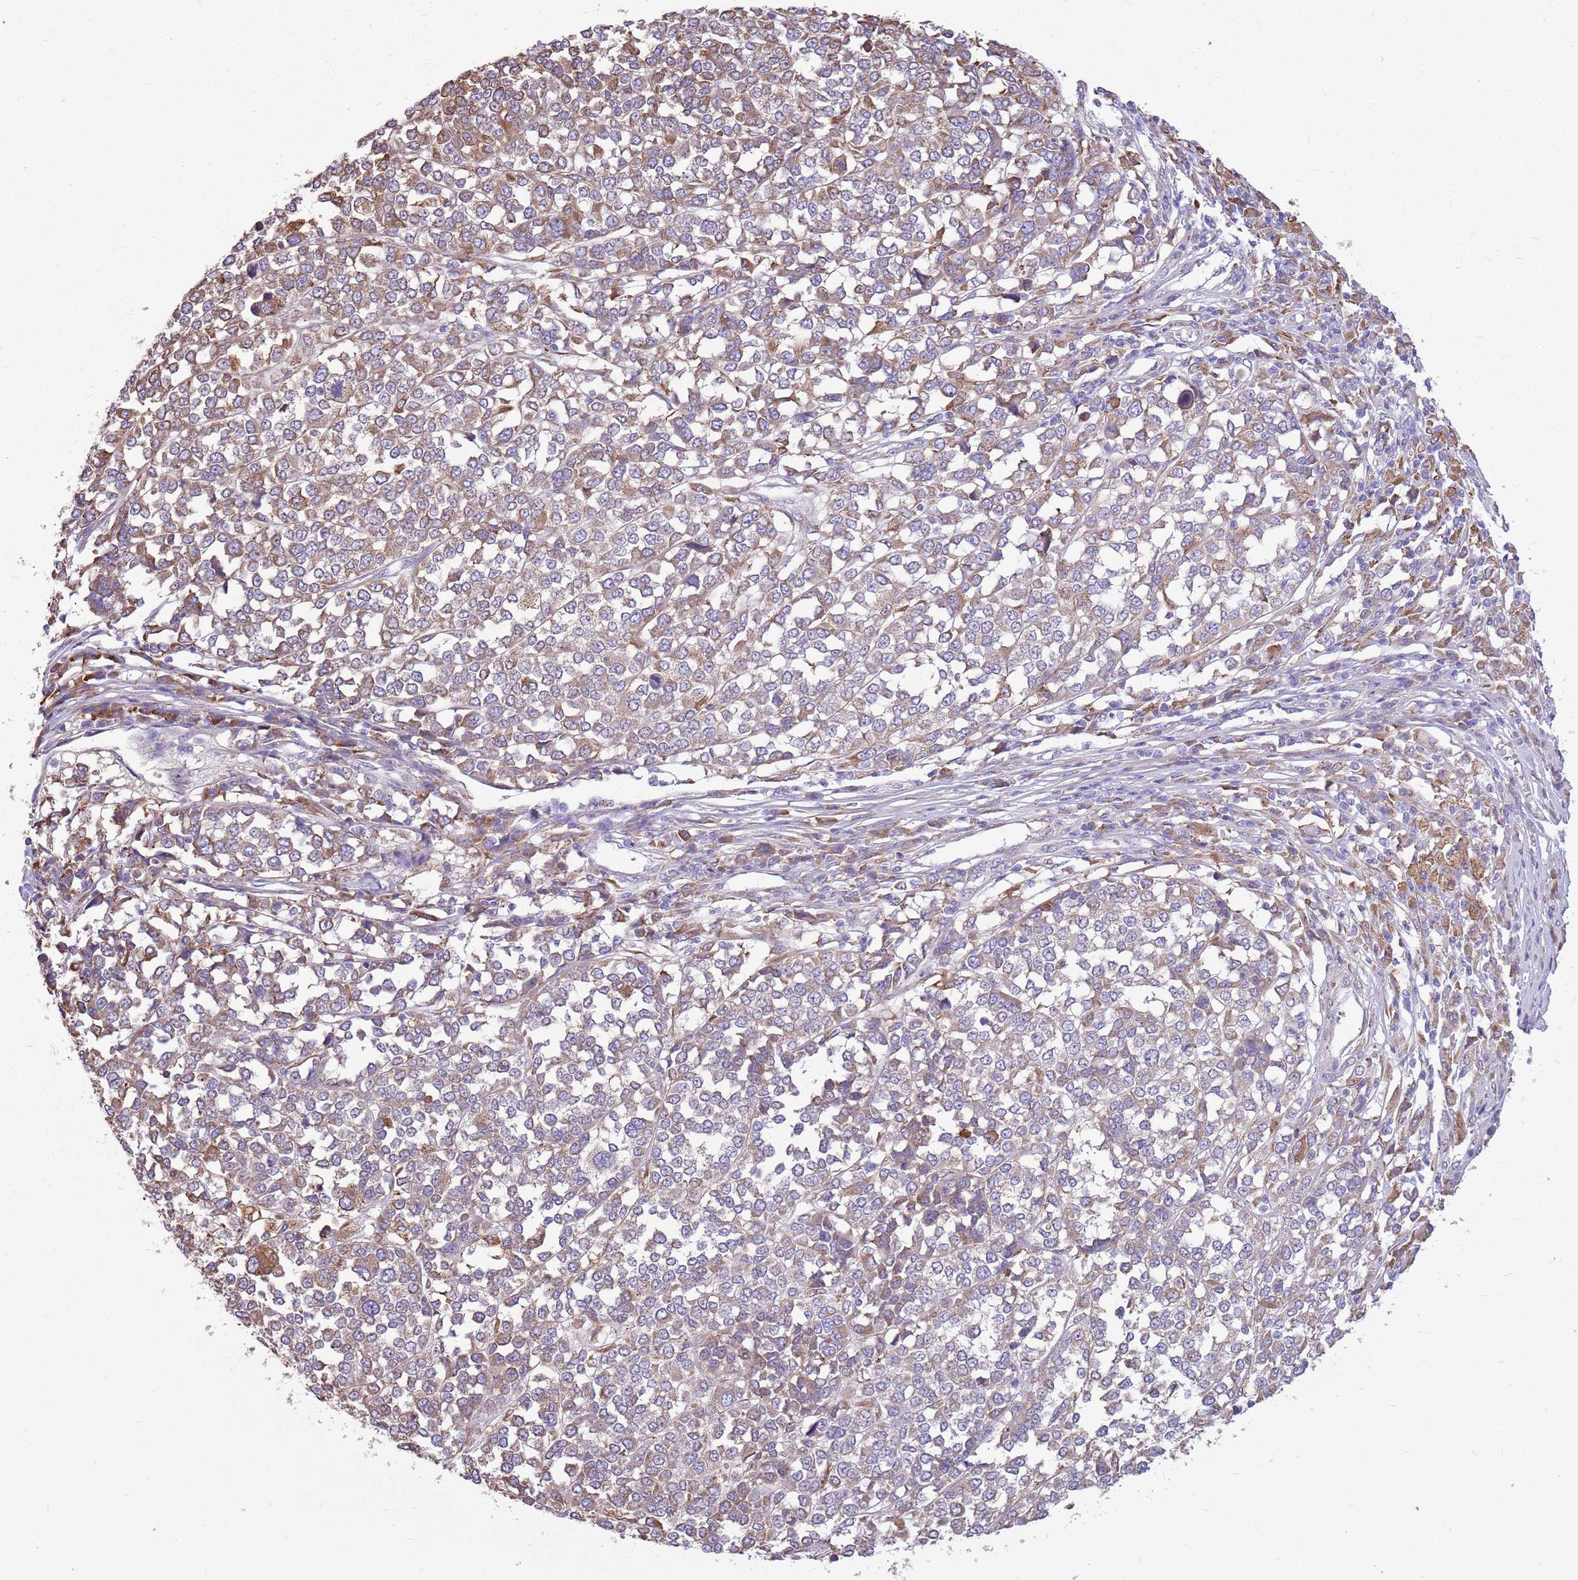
{"staining": {"intensity": "weak", "quantity": "25%-75%", "location": "cytoplasmic/membranous"}, "tissue": "melanoma", "cell_type": "Tumor cells", "image_type": "cancer", "snomed": [{"axis": "morphology", "description": "Malignant melanoma, Metastatic site"}, {"axis": "topography", "description": "Lymph node"}], "caption": "Malignant melanoma (metastatic site) stained with a brown dye displays weak cytoplasmic/membranous positive staining in about 25%-75% of tumor cells.", "gene": "KCTD19", "patient": {"sex": "male", "age": 44}}